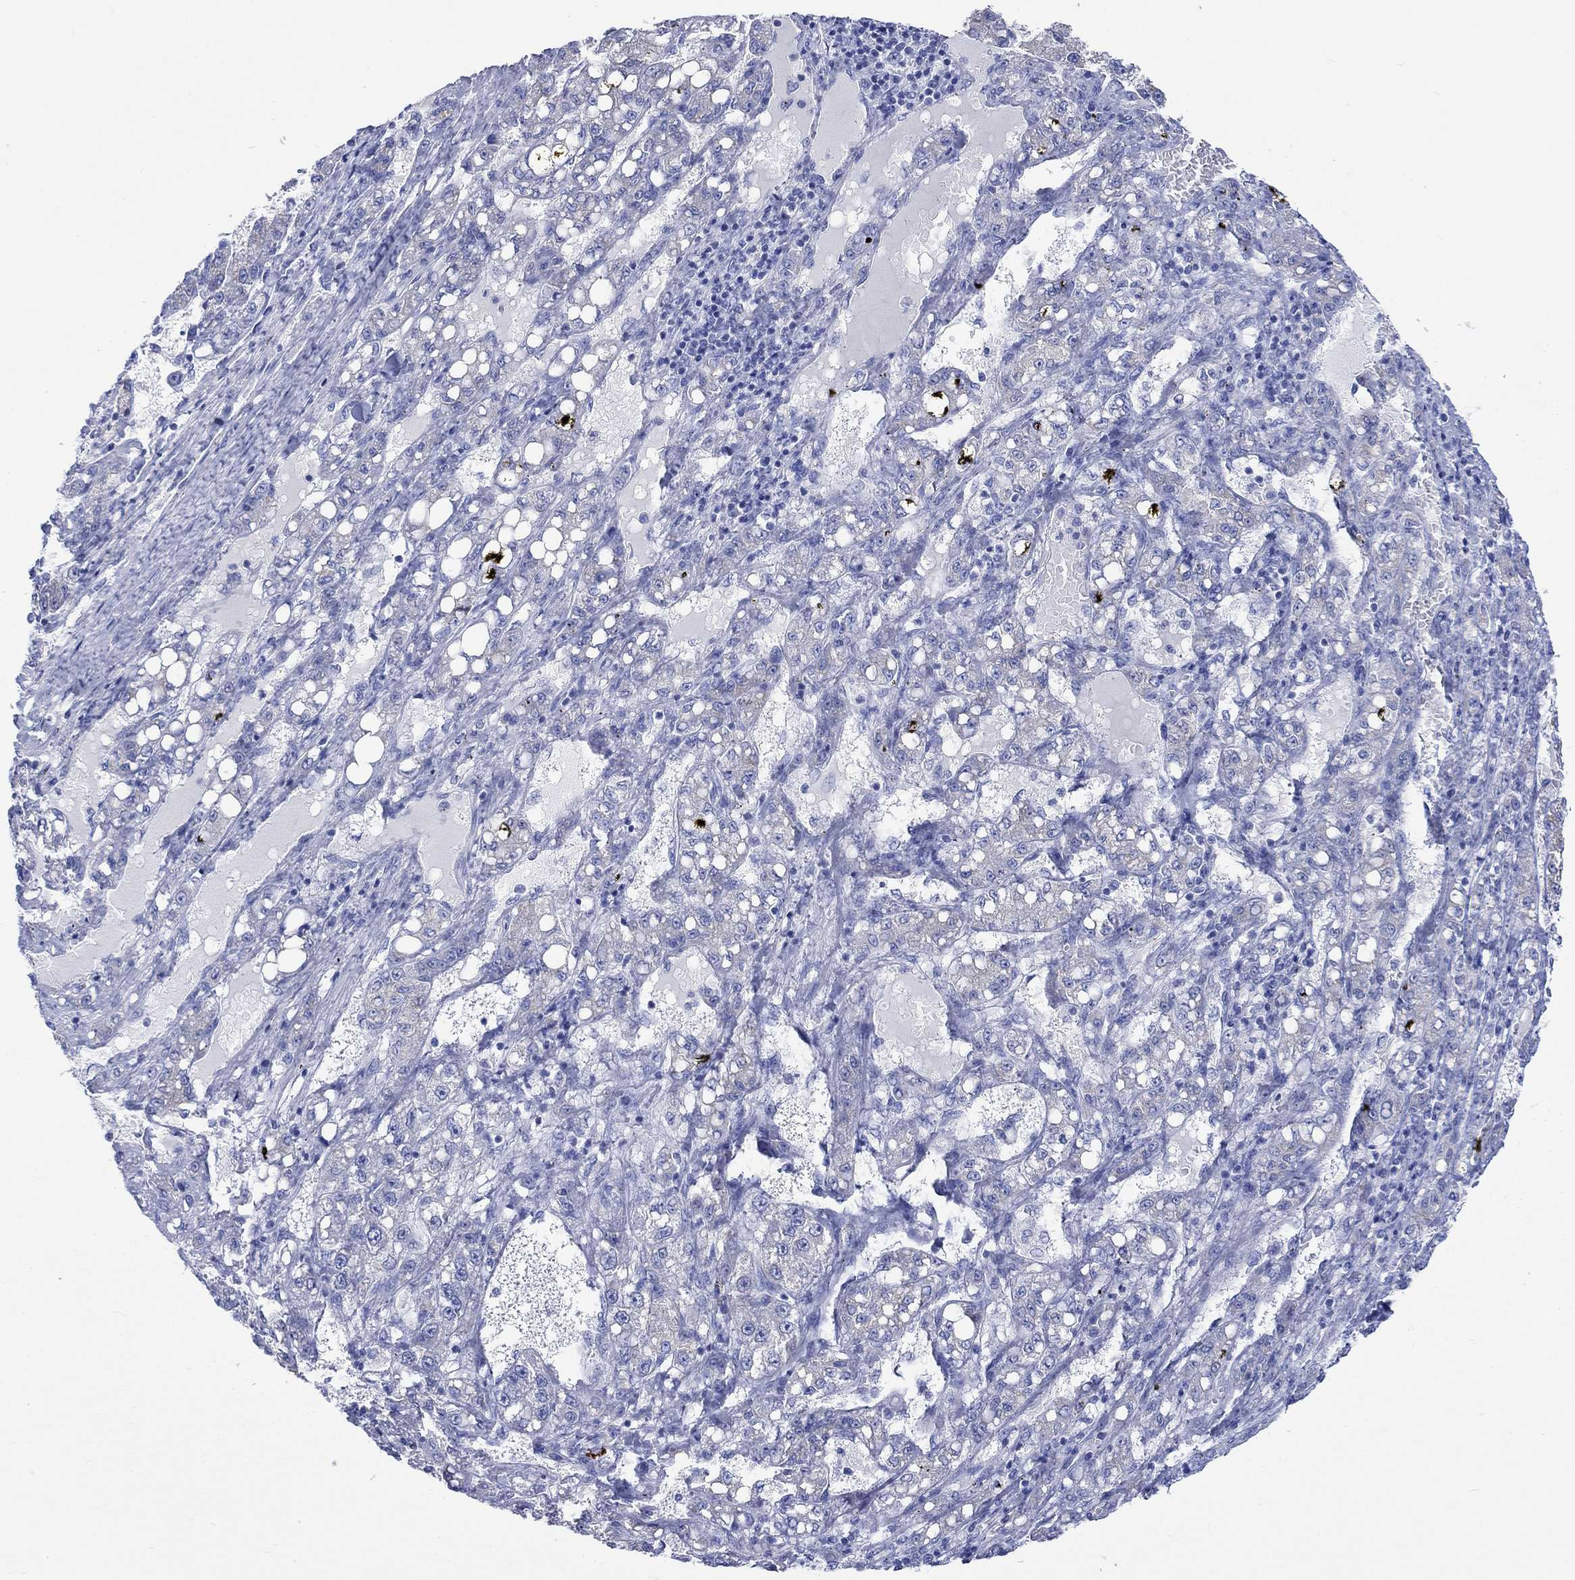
{"staining": {"intensity": "negative", "quantity": "none", "location": "none"}, "tissue": "liver cancer", "cell_type": "Tumor cells", "image_type": "cancer", "snomed": [{"axis": "morphology", "description": "Carcinoma, Hepatocellular, NOS"}, {"axis": "topography", "description": "Liver"}], "caption": "Immunohistochemical staining of liver hepatocellular carcinoma shows no significant expression in tumor cells. Nuclei are stained in blue.", "gene": "CPLX2", "patient": {"sex": "female", "age": 65}}